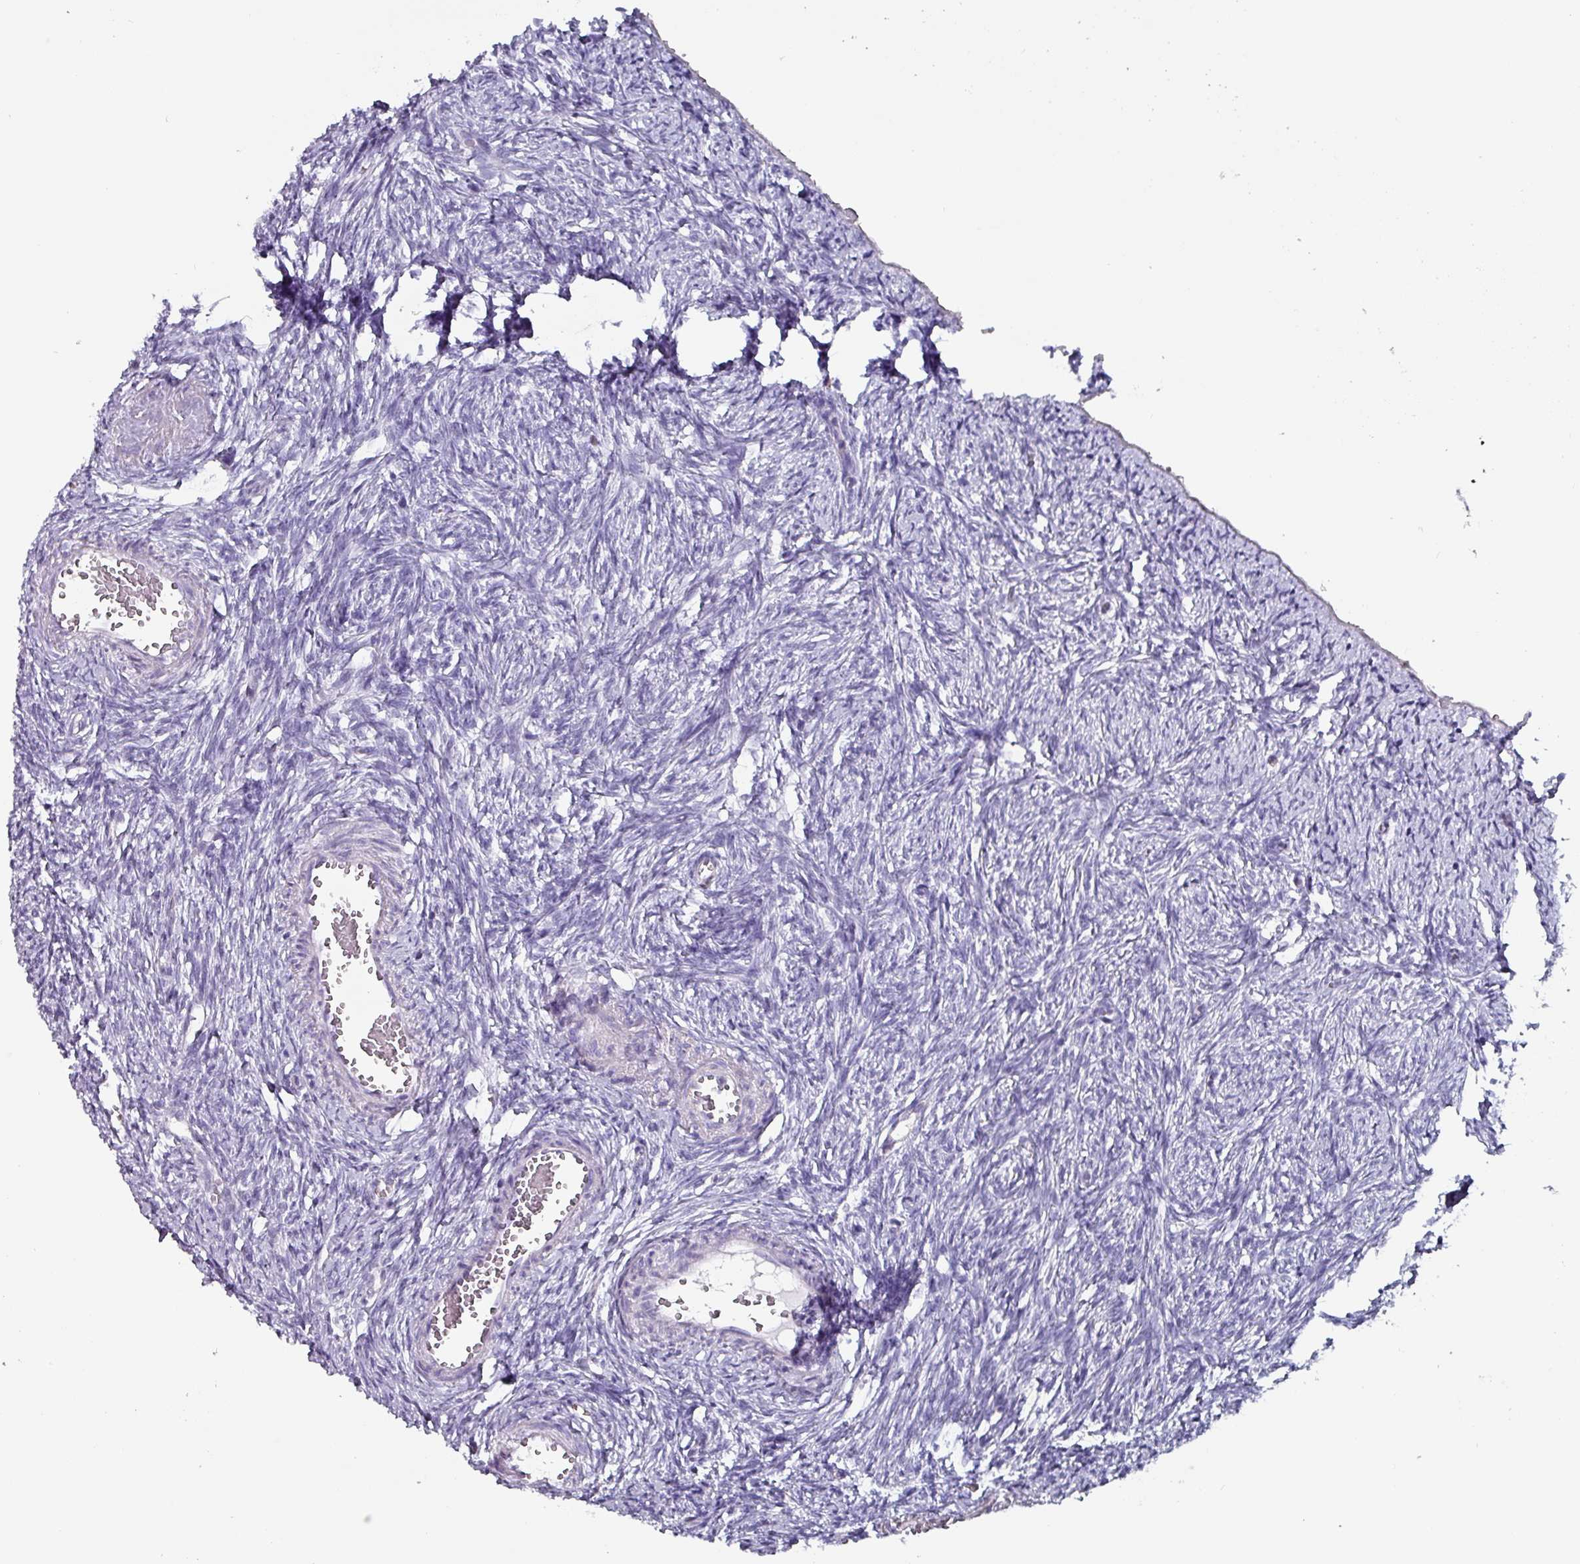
{"staining": {"intensity": "negative", "quantity": "none", "location": "none"}, "tissue": "ovary", "cell_type": "Ovarian stroma cells", "image_type": "normal", "snomed": [{"axis": "morphology", "description": "Normal tissue, NOS"}, {"axis": "topography", "description": "Ovary"}], "caption": "High power microscopy image of an immunohistochemistry (IHC) image of normal ovary, revealing no significant staining in ovarian stroma cells.", "gene": "ZNF816", "patient": {"sex": "female", "age": 51}}